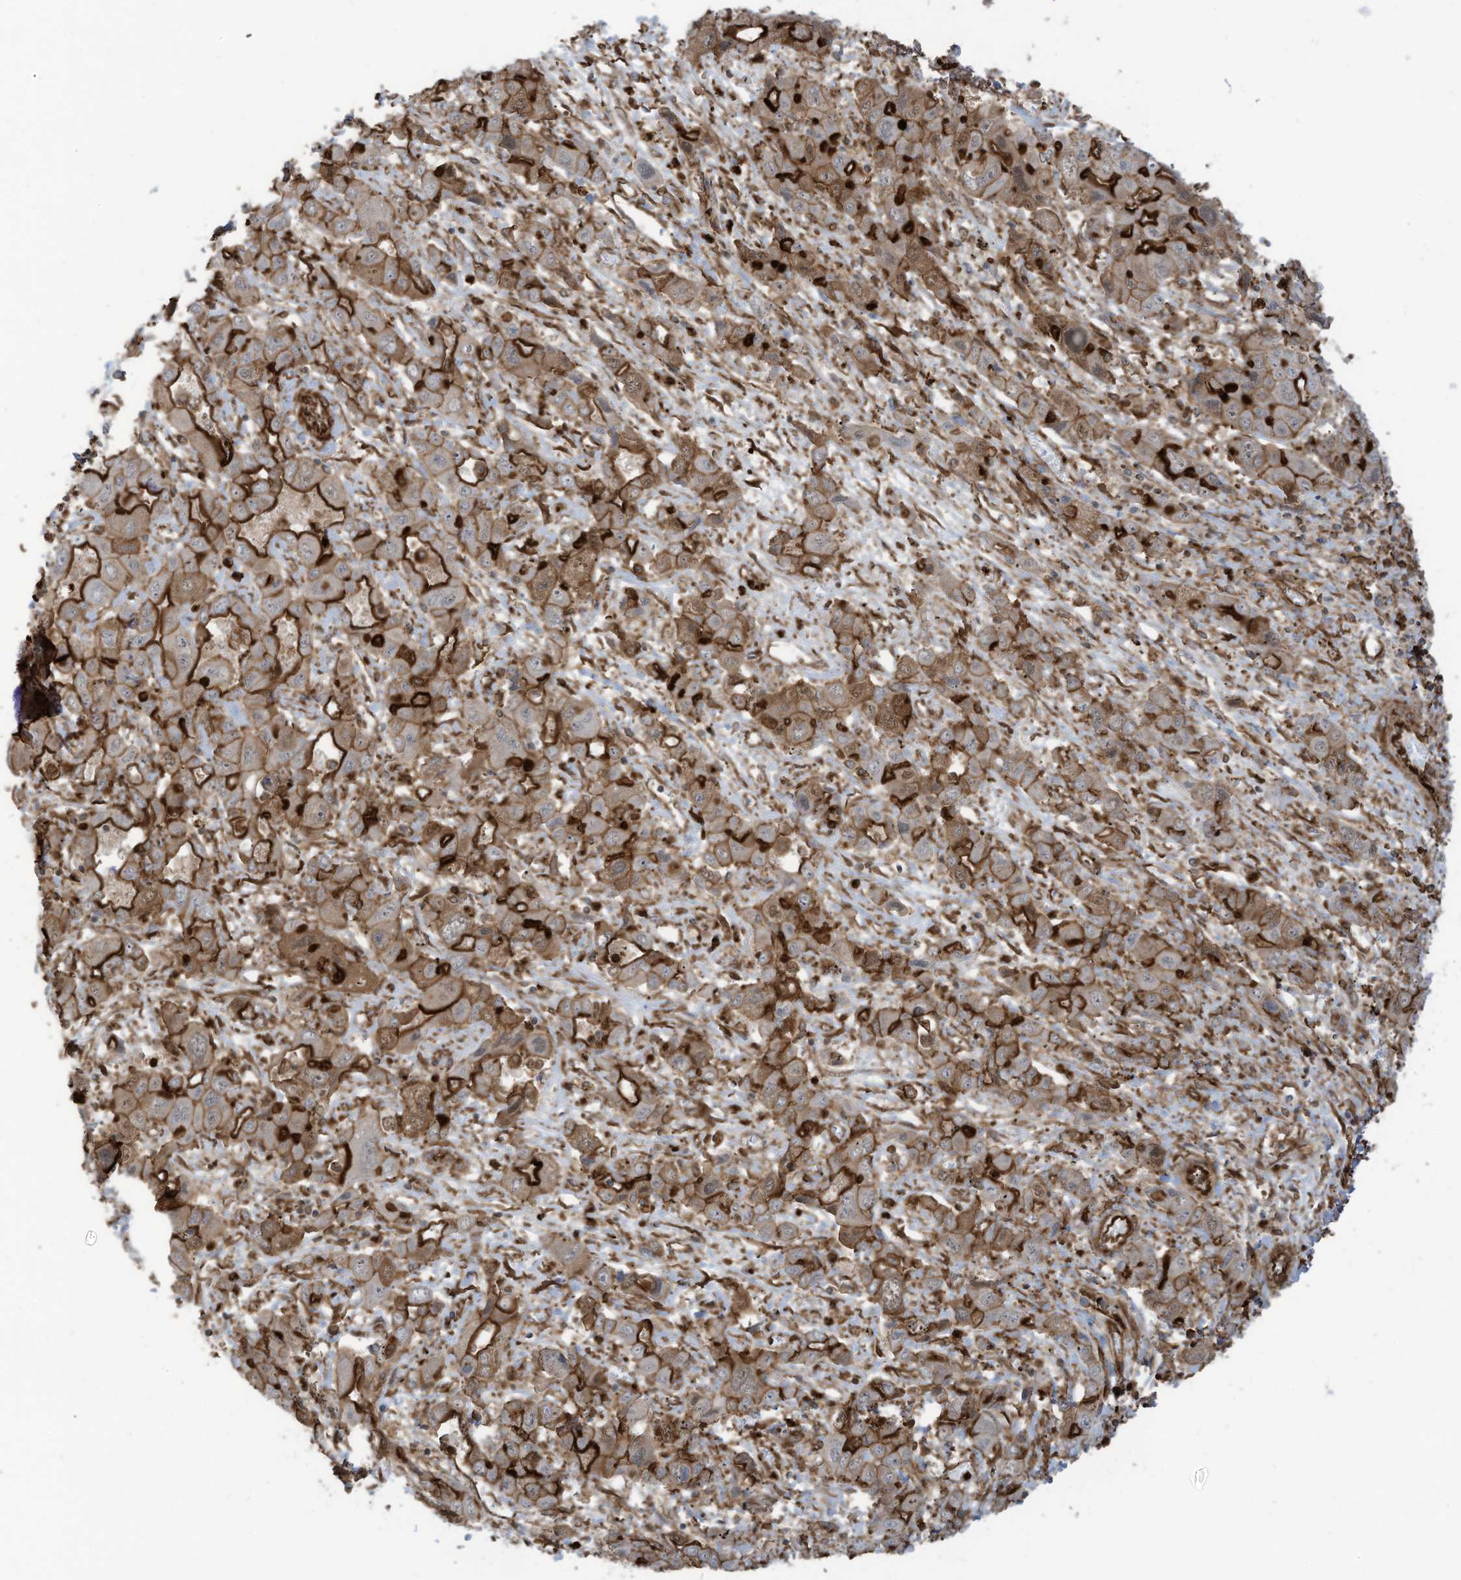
{"staining": {"intensity": "strong", "quantity": "25%-75%", "location": "cytoplasmic/membranous"}, "tissue": "liver cancer", "cell_type": "Tumor cells", "image_type": "cancer", "snomed": [{"axis": "morphology", "description": "Cholangiocarcinoma"}, {"axis": "topography", "description": "Liver"}], "caption": "Human cholangiocarcinoma (liver) stained with a protein marker shows strong staining in tumor cells.", "gene": "SLC9A2", "patient": {"sex": "male", "age": 67}}